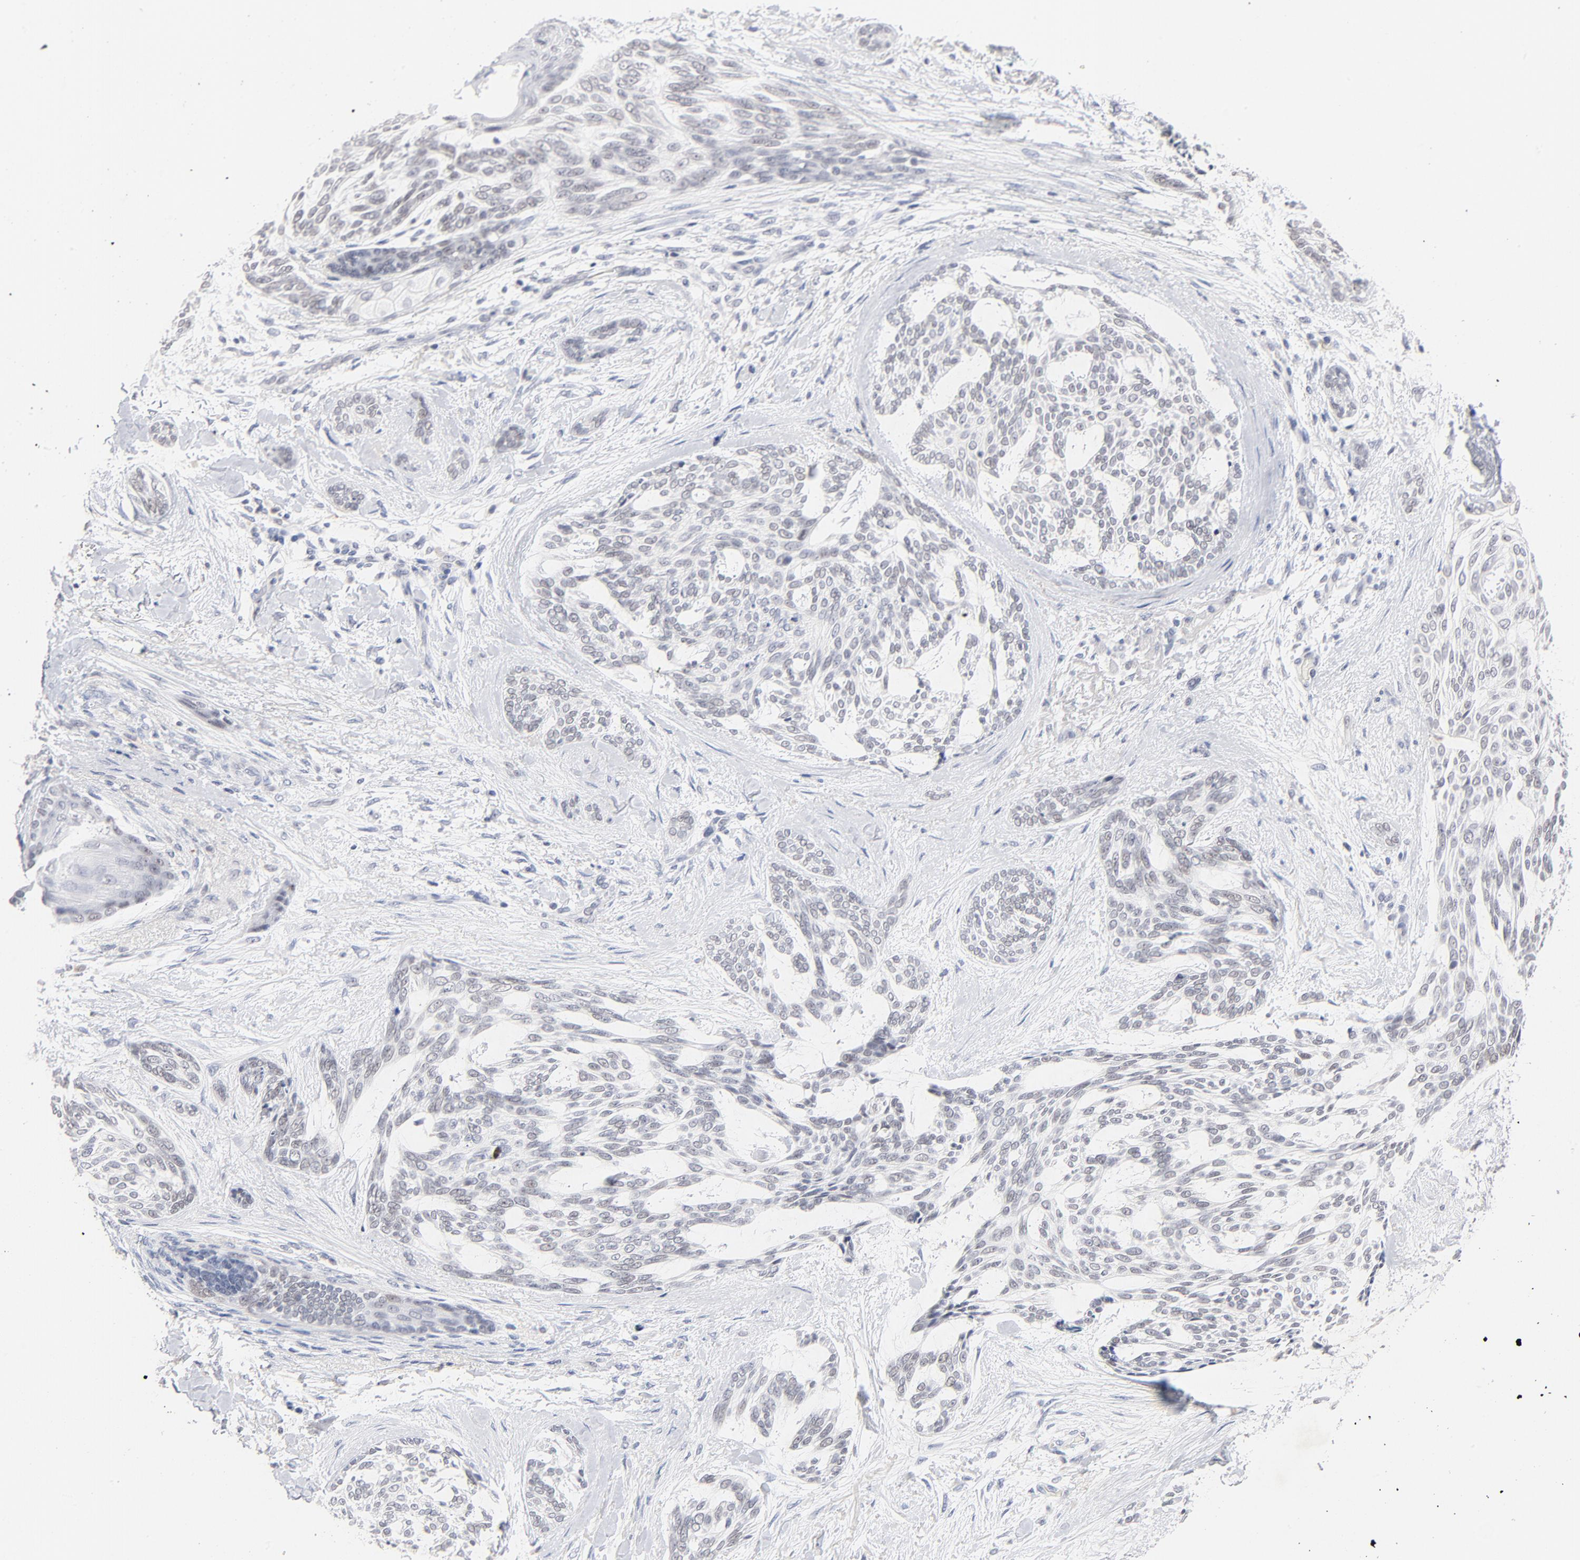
{"staining": {"intensity": "weak", "quantity": "<25%", "location": "nuclear"}, "tissue": "skin cancer", "cell_type": "Tumor cells", "image_type": "cancer", "snomed": [{"axis": "morphology", "description": "Normal tissue, NOS"}, {"axis": "morphology", "description": "Basal cell carcinoma"}, {"axis": "topography", "description": "Skin"}], "caption": "A high-resolution histopathology image shows immunohistochemistry staining of basal cell carcinoma (skin), which exhibits no significant staining in tumor cells.", "gene": "ORC2", "patient": {"sex": "female", "age": 71}}